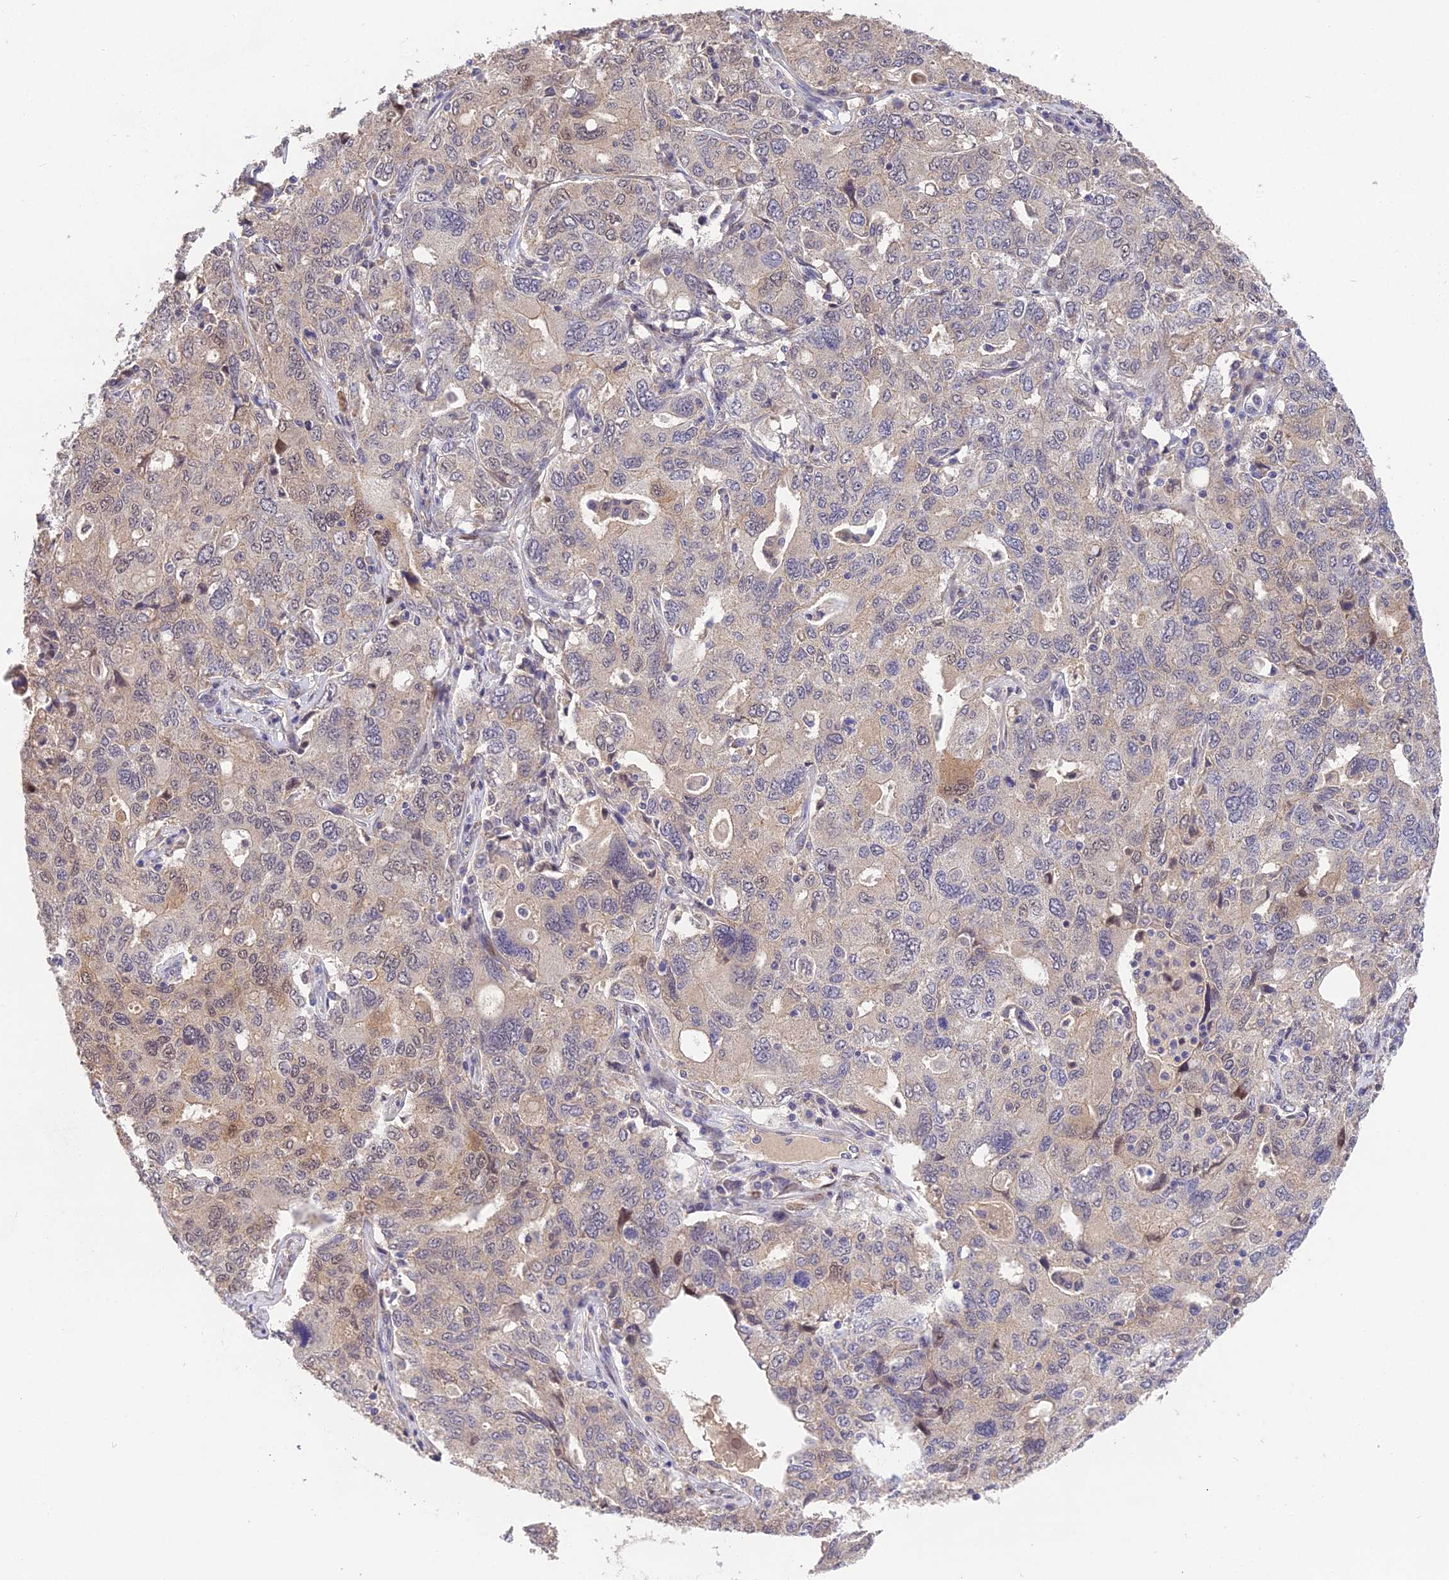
{"staining": {"intensity": "weak", "quantity": "<25%", "location": "cytoplasmic/membranous"}, "tissue": "ovarian cancer", "cell_type": "Tumor cells", "image_type": "cancer", "snomed": [{"axis": "morphology", "description": "Carcinoma, endometroid"}, {"axis": "topography", "description": "Ovary"}], "caption": "High magnification brightfield microscopy of ovarian cancer stained with DAB (3,3'-diaminobenzidine) (brown) and counterstained with hematoxylin (blue): tumor cells show no significant staining. (Stains: DAB immunohistochemistry (IHC) with hematoxylin counter stain, Microscopy: brightfield microscopy at high magnification).", "gene": "PUS10", "patient": {"sex": "female", "age": 62}}